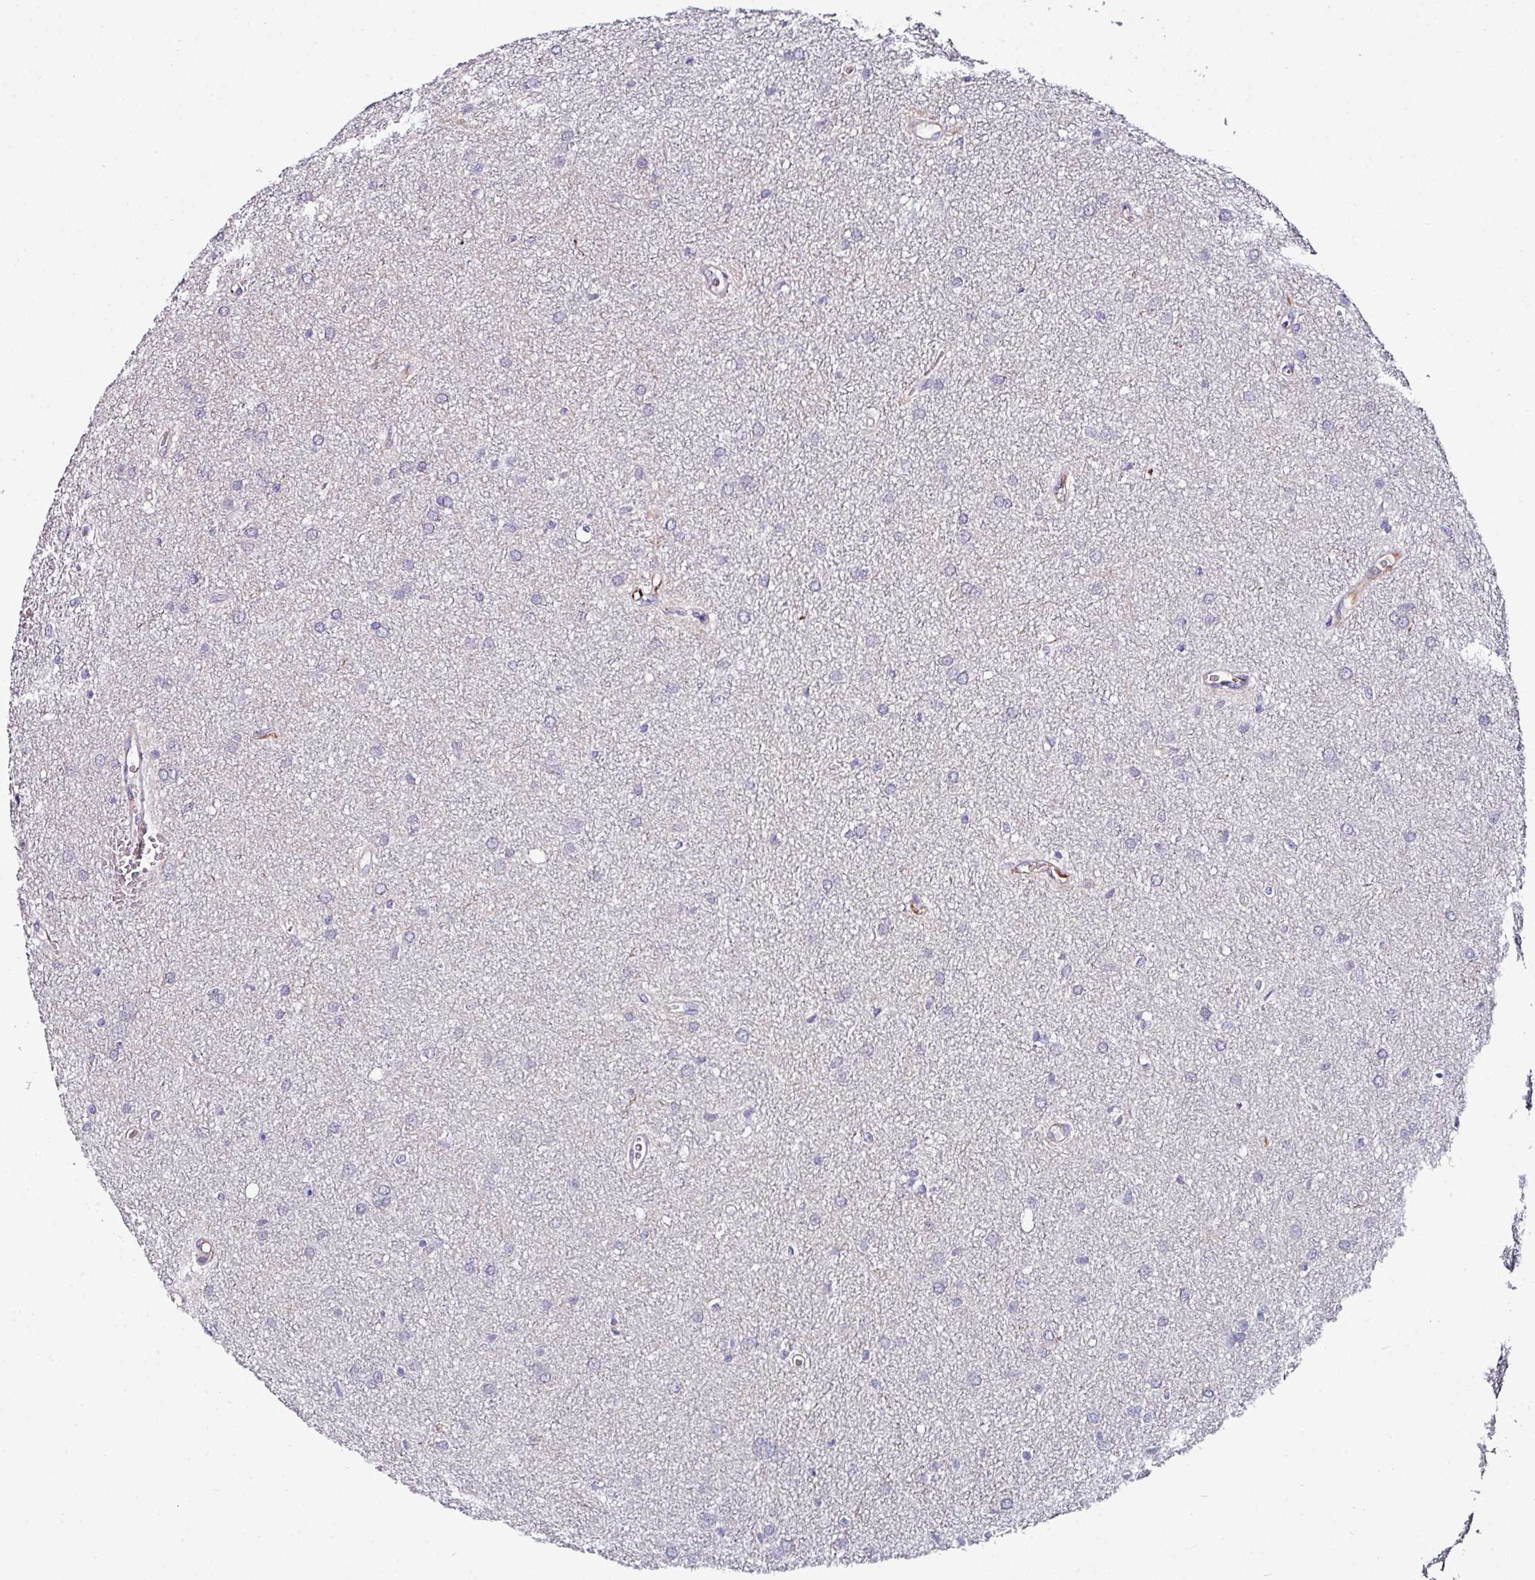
{"staining": {"intensity": "negative", "quantity": "none", "location": "none"}, "tissue": "glioma", "cell_type": "Tumor cells", "image_type": "cancer", "snomed": [{"axis": "morphology", "description": "Glioma, malignant, Low grade"}, {"axis": "topography", "description": "Cerebellum"}], "caption": "IHC of low-grade glioma (malignant) exhibits no staining in tumor cells.", "gene": "TMPRSS9", "patient": {"sex": "female", "age": 5}}